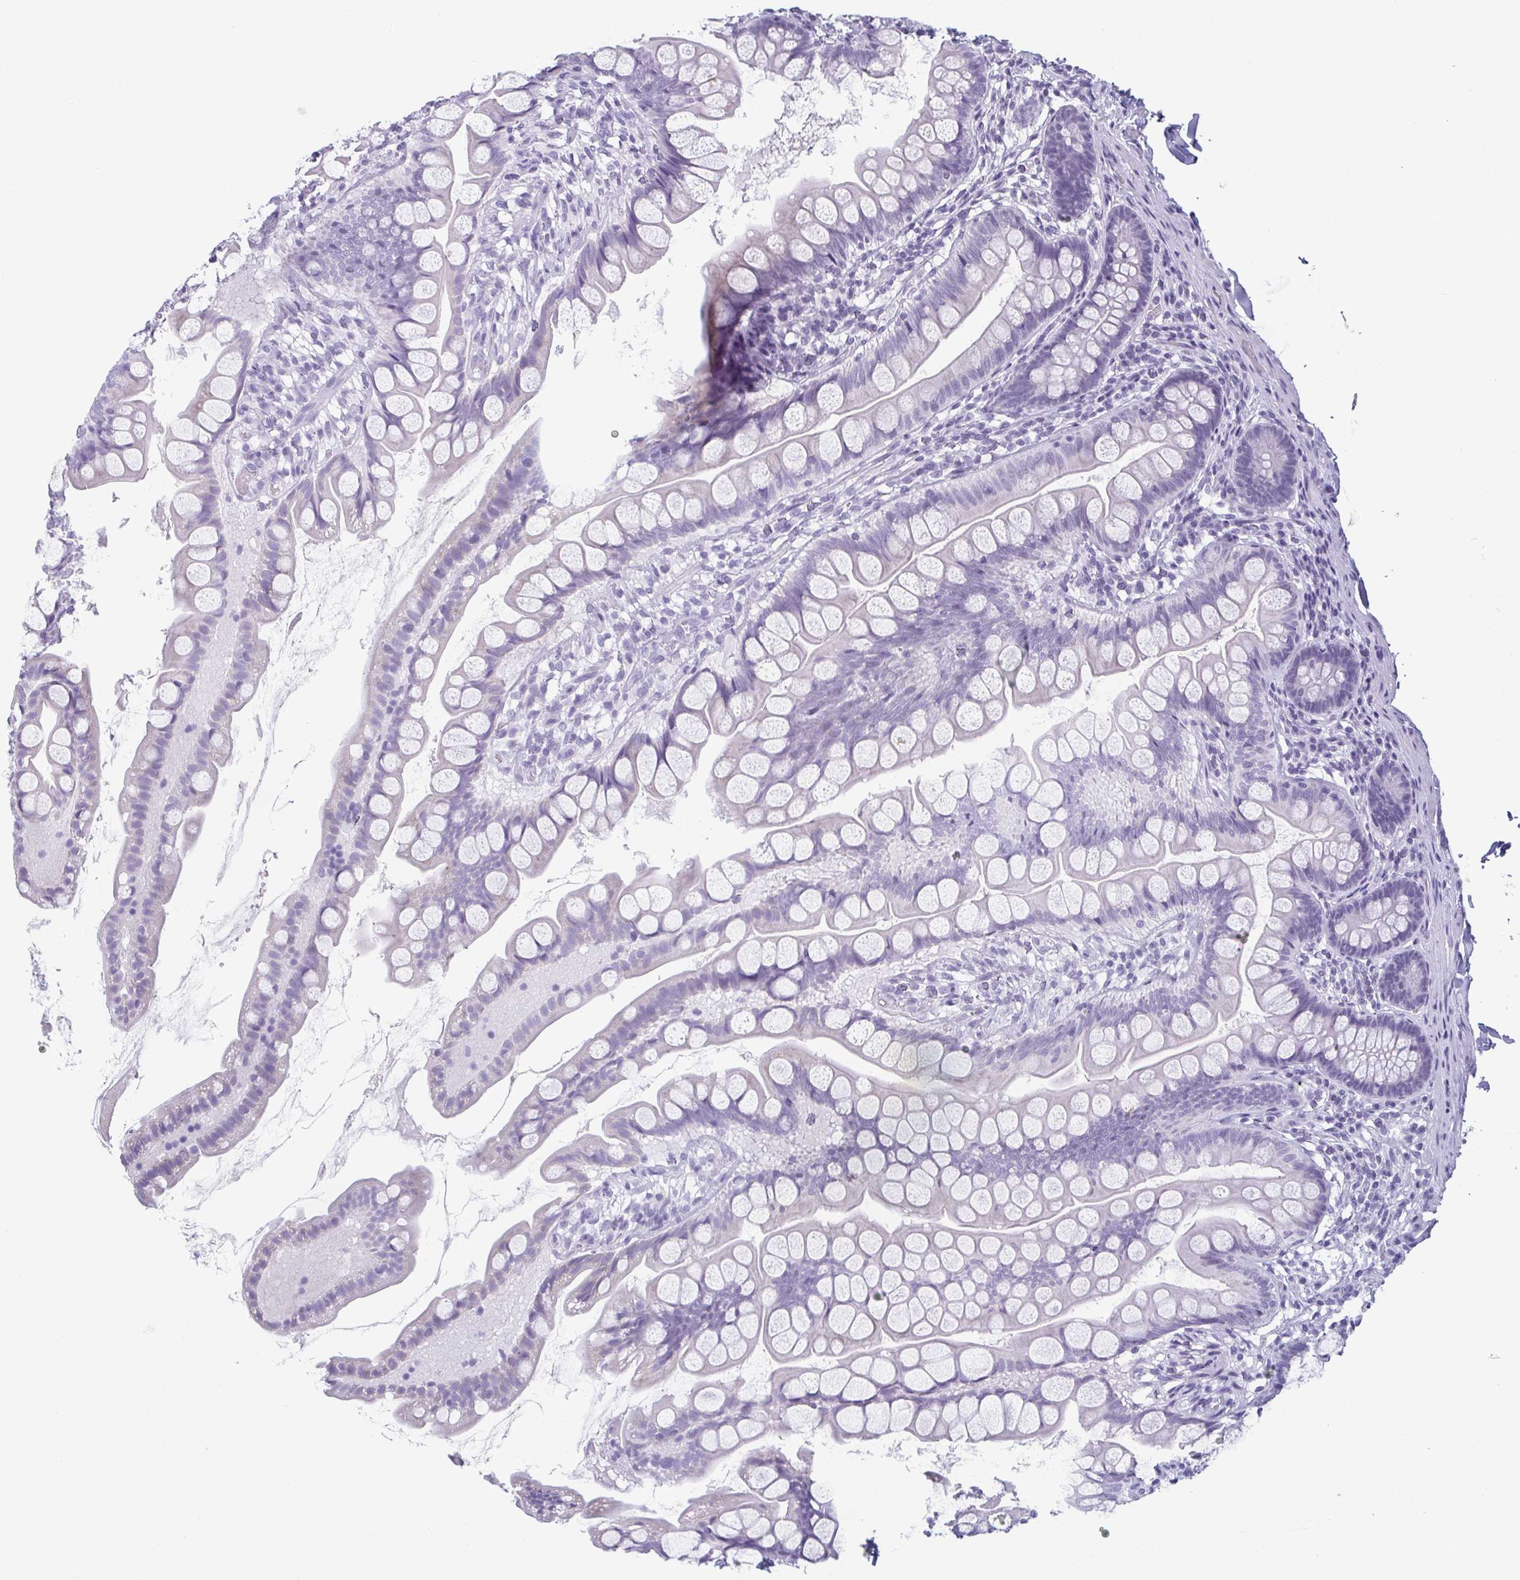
{"staining": {"intensity": "negative", "quantity": "none", "location": "none"}, "tissue": "small intestine", "cell_type": "Glandular cells", "image_type": "normal", "snomed": [{"axis": "morphology", "description": "Normal tissue, NOS"}, {"axis": "topography", "description": "Small intestine"}], "caption": "Protein analysis of unremarkable small intestine reveals no significant positivity in glandular cells.", "gene": "KRT78", "patient": {"sex": "male", "age": 70}}